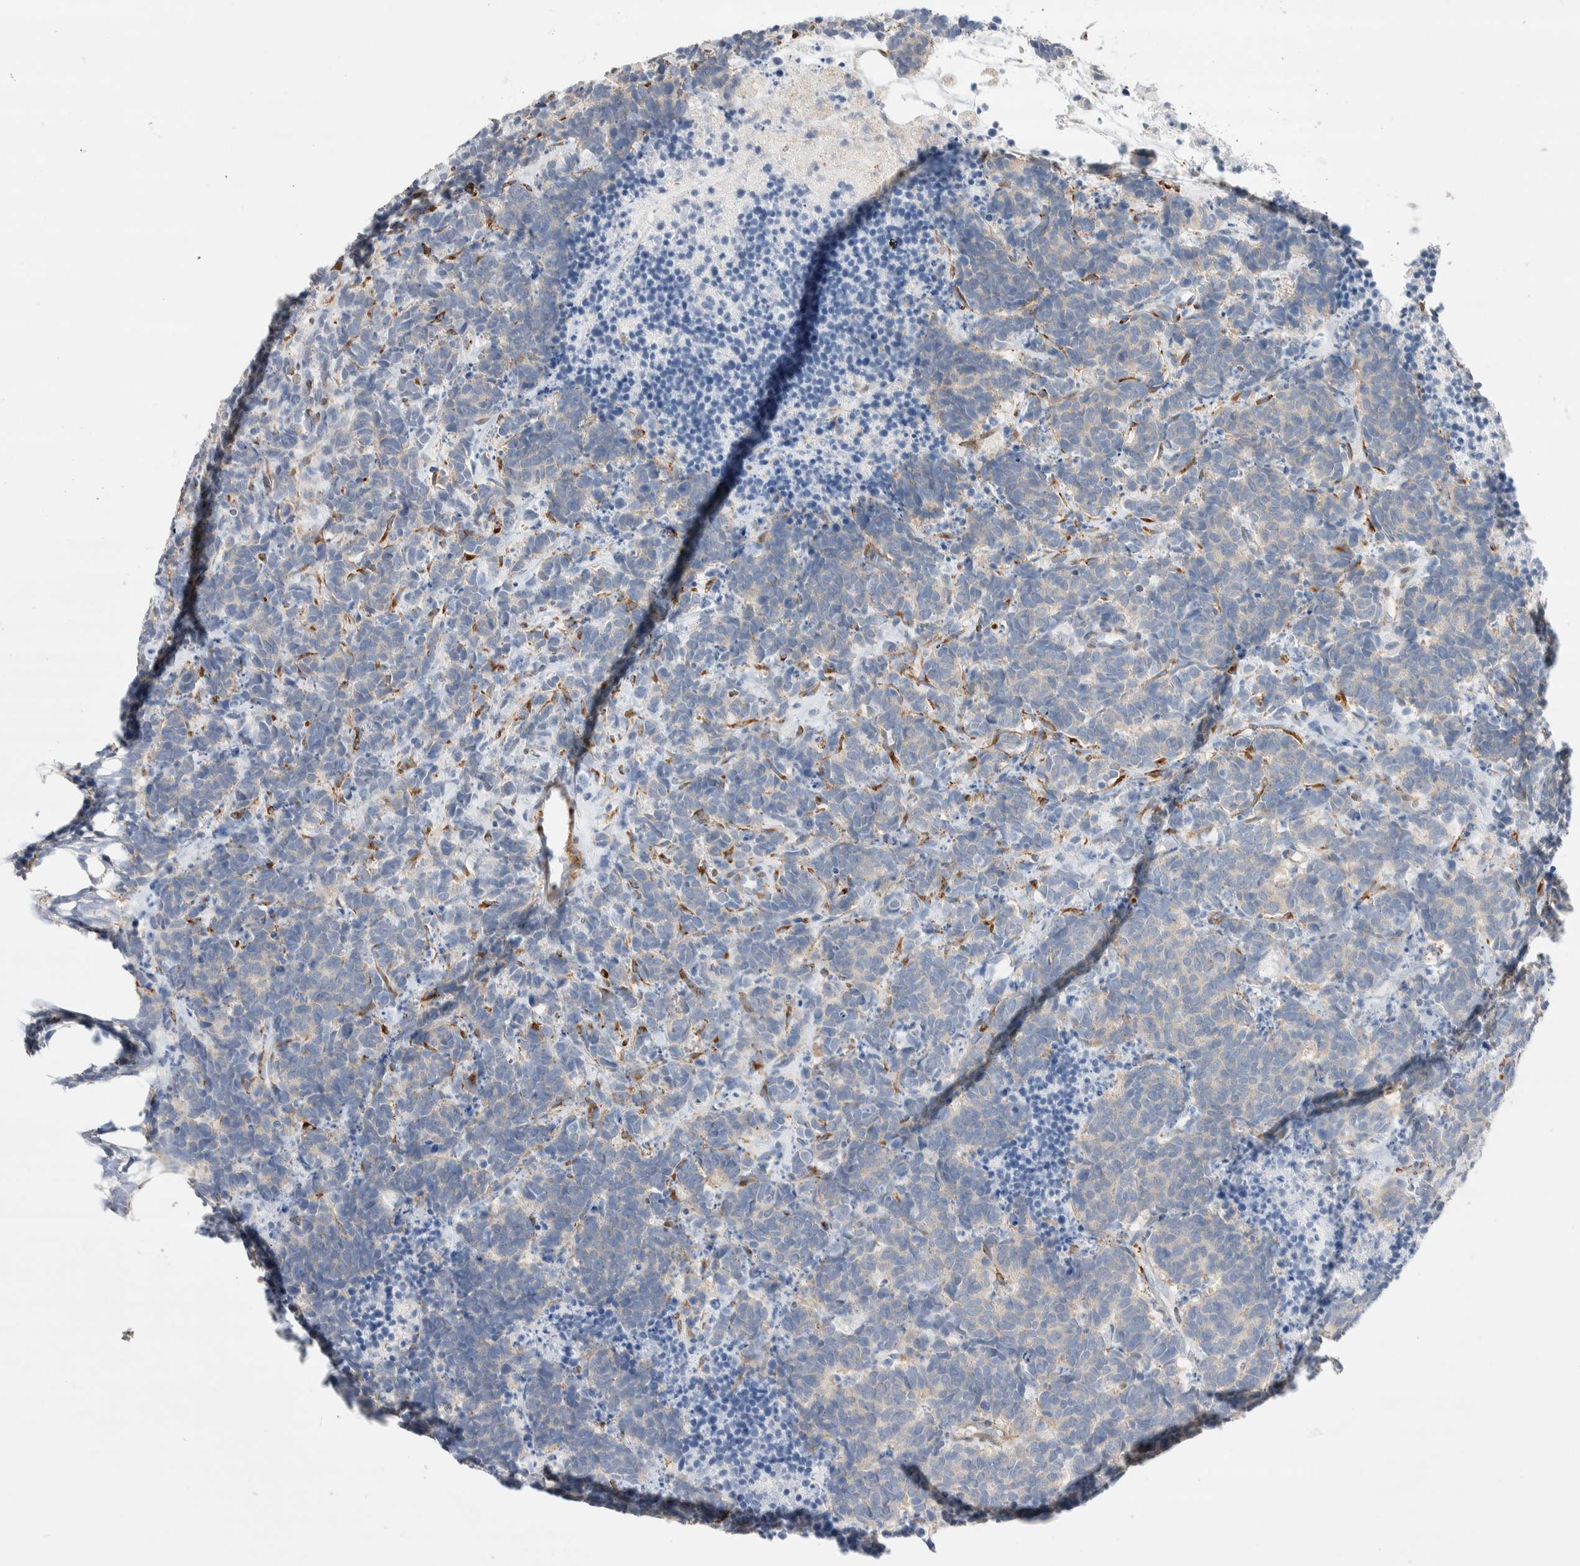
{"staining": {"intensity": "weak", "quantity": "25%-75%", "location": "cytoplasmic/membranous"}, "tissue": "carcinoid", "cell_type": "Tumor cells", "image_type": "cancer", "snomed": [{"axis": "morphology", "description": "Carcinoma, NOS"}, {"axis": "morphology", "description": "Carcinoid, malignant, NOS"}, {"axis": "topography", "description": "Urinary bladder"}], "caption": "Tumor cells display low levels of weak cytoplasmic/membranous positivity in approximately 25%-75% of cells in carcinoid.", "gene": "SEPTIN4", "patient": {"sex": "male", "age": 57}}